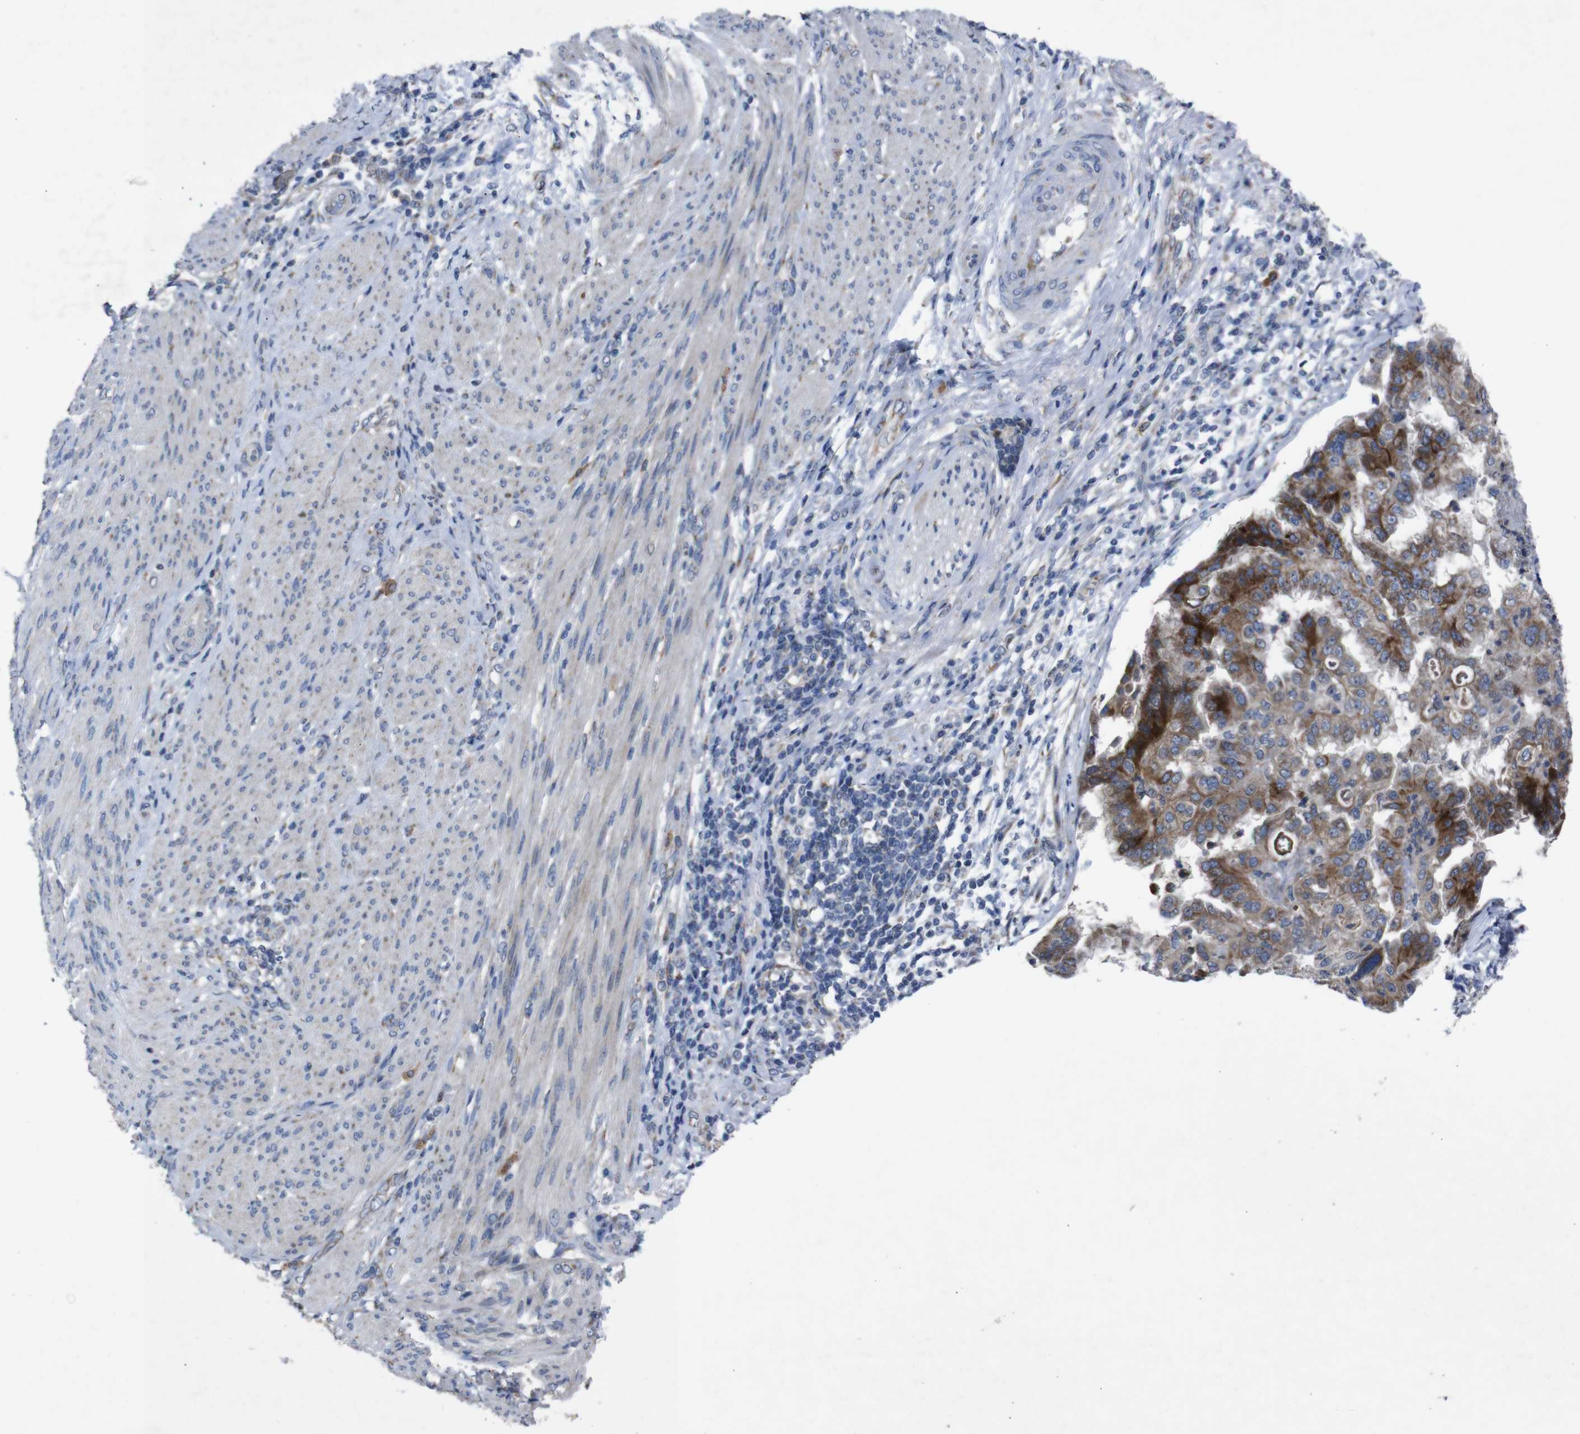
{"staining": {"intensity": "strong", "quantity": "<25%", "location": "cytoplasmic/membranous"}, "tissue": "endometrial cancer", "cell_type": "Tumor cells", "image_type": "cancer", "snomed": [{"axis": "morphology", "description": "Adenocarcinoma, NOS"}, {"axis": "topography", "description": "Endometrium"}], "caption": "DAB immunohistochemical staining of endometrial cancer (adenocarcinoma) displays strong cytoplasmic/membranous protein positivity in about <25% of tumor cells.", "gene": "CHST10", "patient": {"sex": "female", "age": 85}}